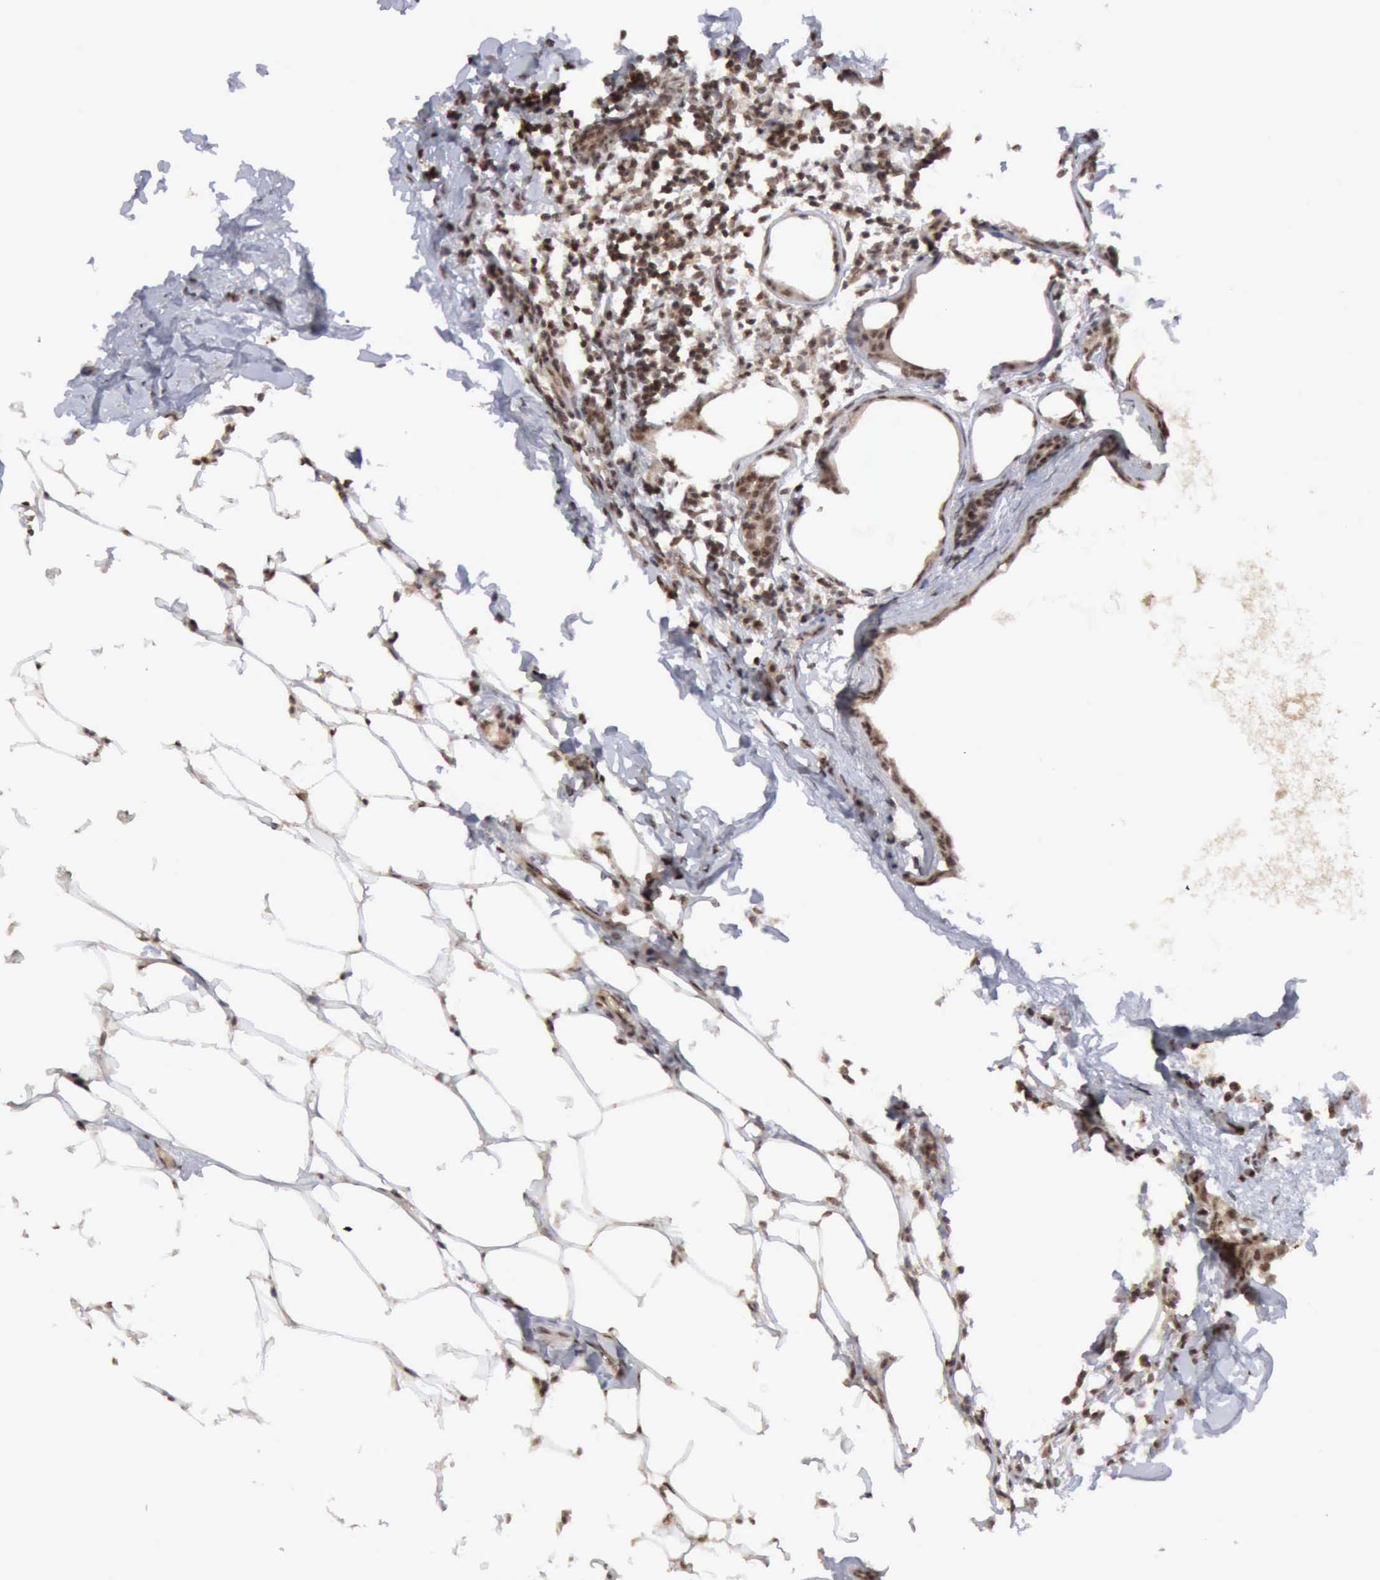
{"staining": {"intensity": "moderate", "quantity": ">75%", "location": "cytoplasmic/membranous,nuclear"}, "tissue": "breast cancer", "cell_type": "Tumor cells", "image_type": "cancer", "snomed": [{"axis": "morphology", "description": "Duct carcinoma"}, {"axis": "topography", "description": "Breast"}], "caption": "Breast cancer (infiltrating ductal carcinoma) tissue reveals moderate cytoplasmic/membranous and nuclear expression in approximately >75% of tumor cells, visualized by immunohistochemistry.", "gene": "CDKN2A", "patient": {"sex": "female", "age": 40}}